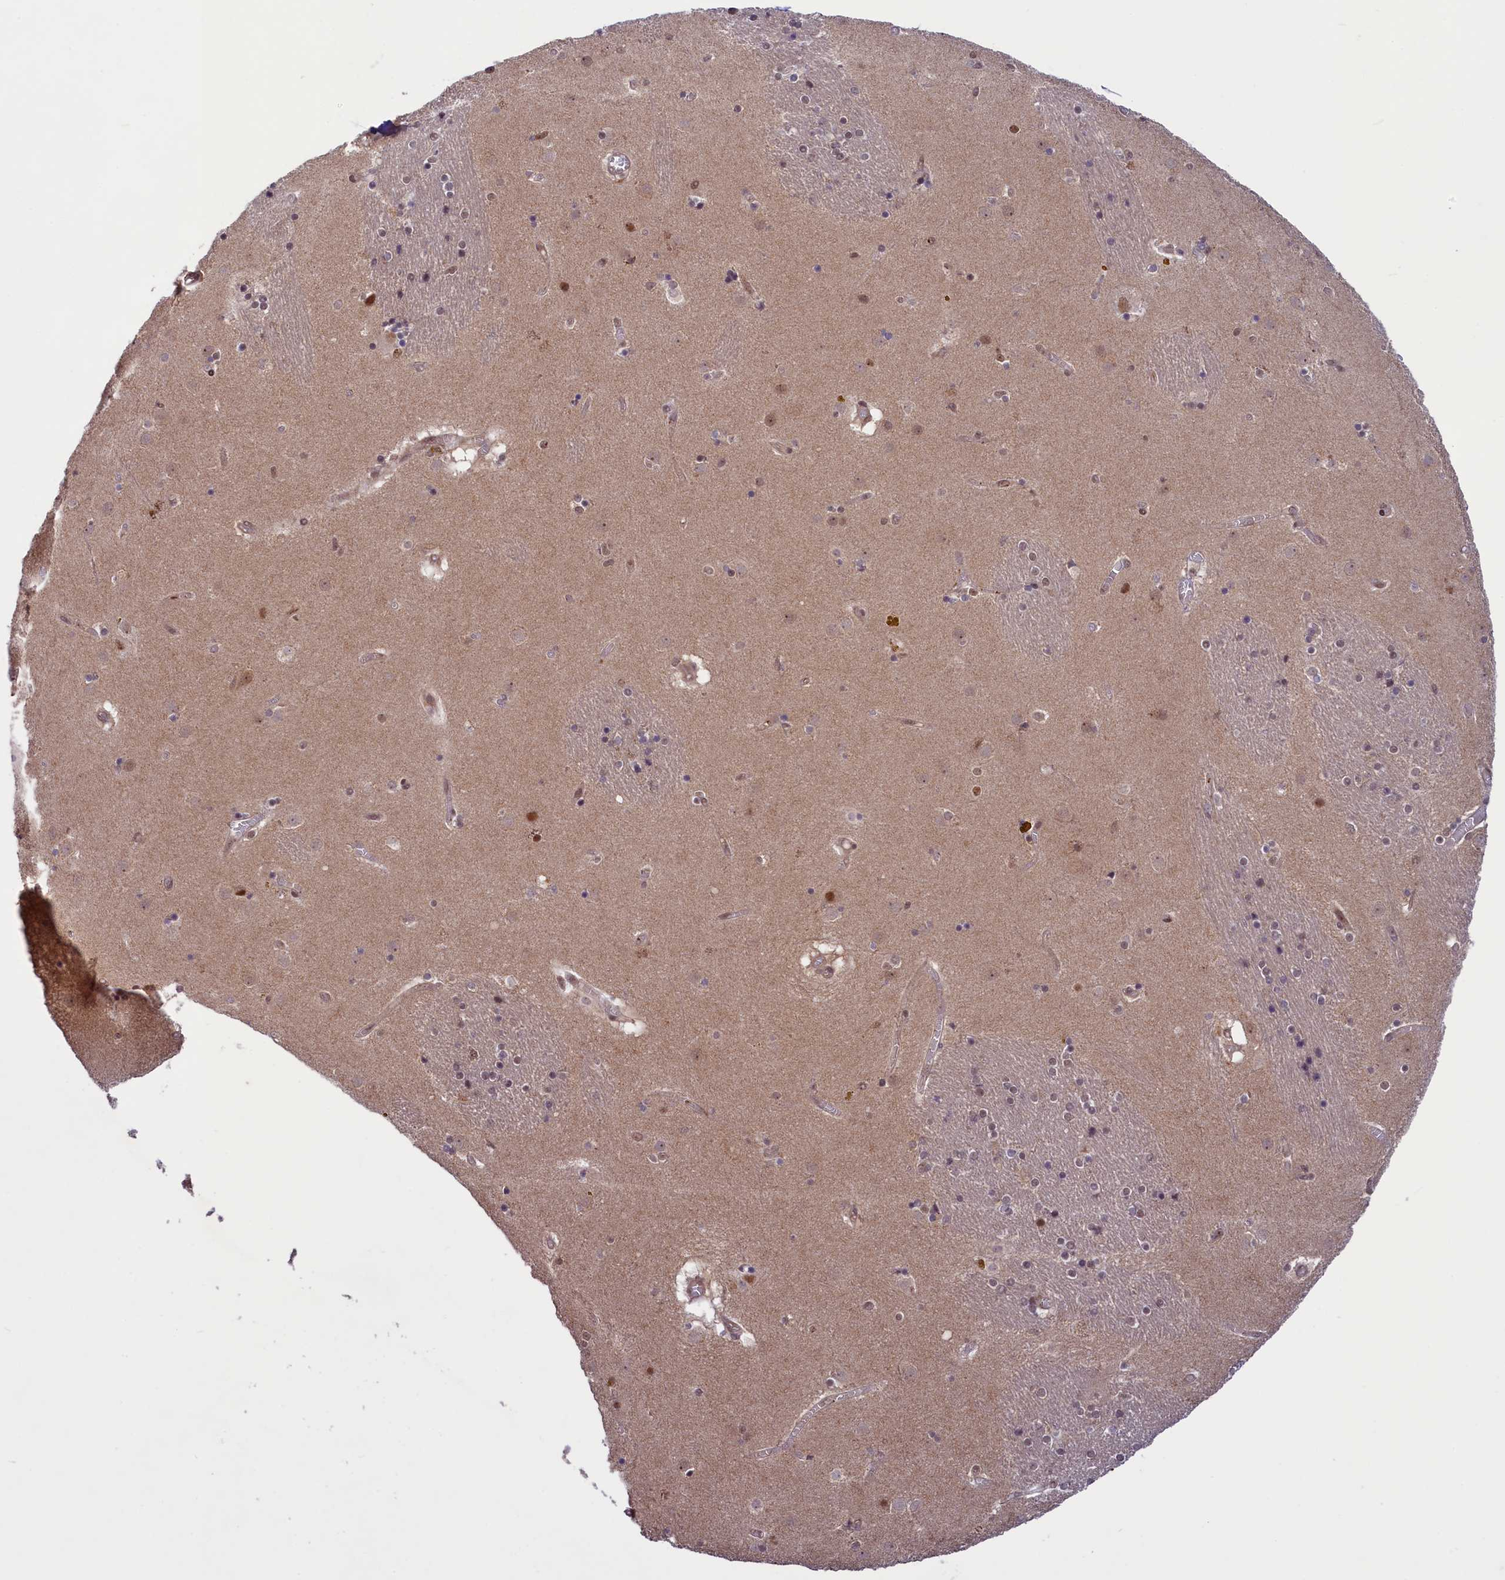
{"staining": {"intensity": "moderate", "quantity": "<25%", "location": "nuclear"}, "tissue": "caudate", "cell_type": "Glial cells", "image_type": "normal", "snomed": [{"axis": "morphology", "description": "Normal tissue, NOS"}, {"axis": "topography", "description": "Lateral ventricle wall"}], "caption": "Caudate stained with DAB (3,3'-diaminobenzidine) IHC displays low levels of moderate nuclear expression in about <25% of glial cells.", "gene": "SLC7A6OS", "patient": {"sex": "male", "age": 70}}